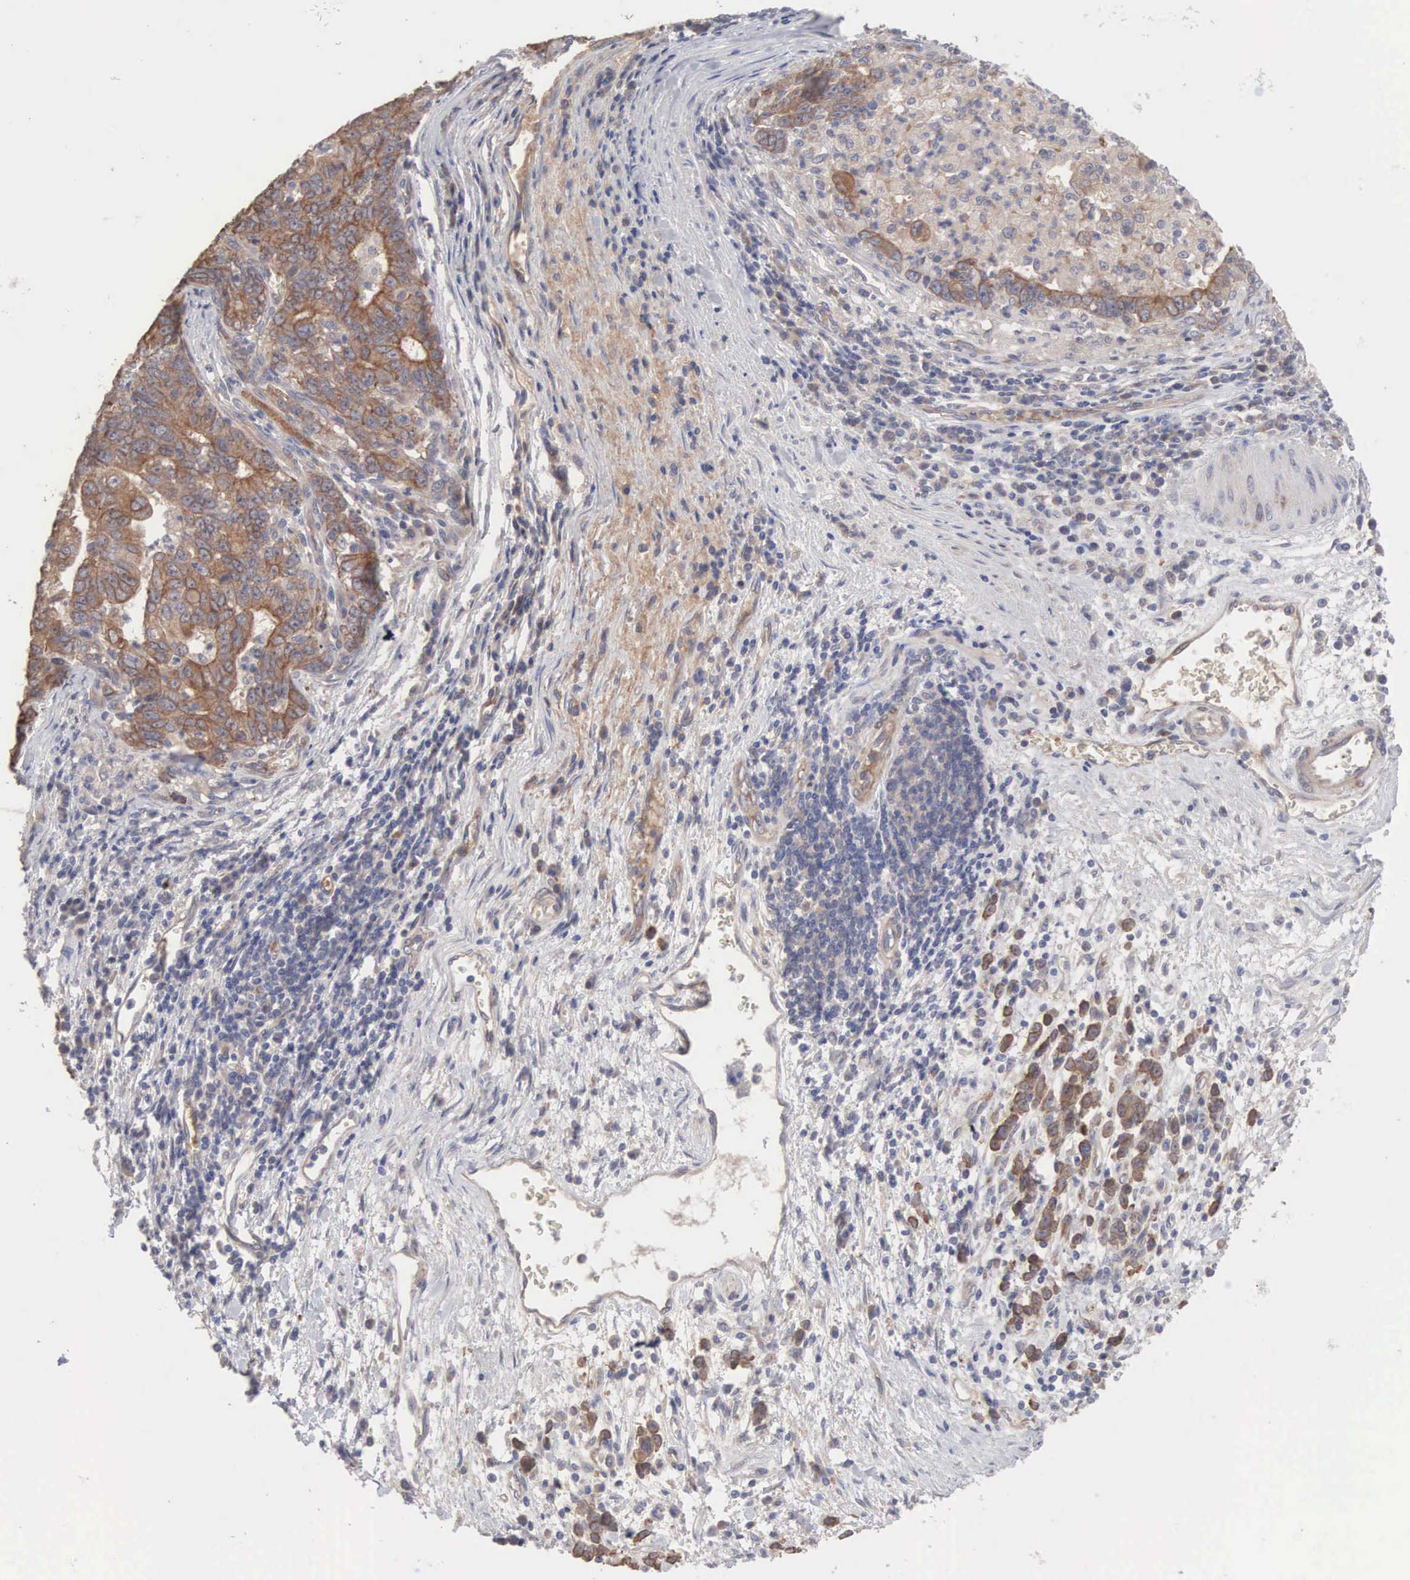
{"staining": {"intensity": "moderate", "quantity": ">75%", "location": "cytoplasmic/membranous"}, "tissue": "stomach cancer", "cell_type": "Tumor cells", "image_type": "cancer", "snomed": [{"axis": "morphology", "description": "Adenocarcinoma, NOS"}, {"axis": "topography", "description": "Stomach, upper"}], "caption": "Stomach adenocarcinoma was stained to show a protein in brown. There is medium levels of moderate cytoplasmic/membranous positivity in about >75% of tumor cells.", "gene": "INF2", "patient": {"sex": "female", "age": 50}}